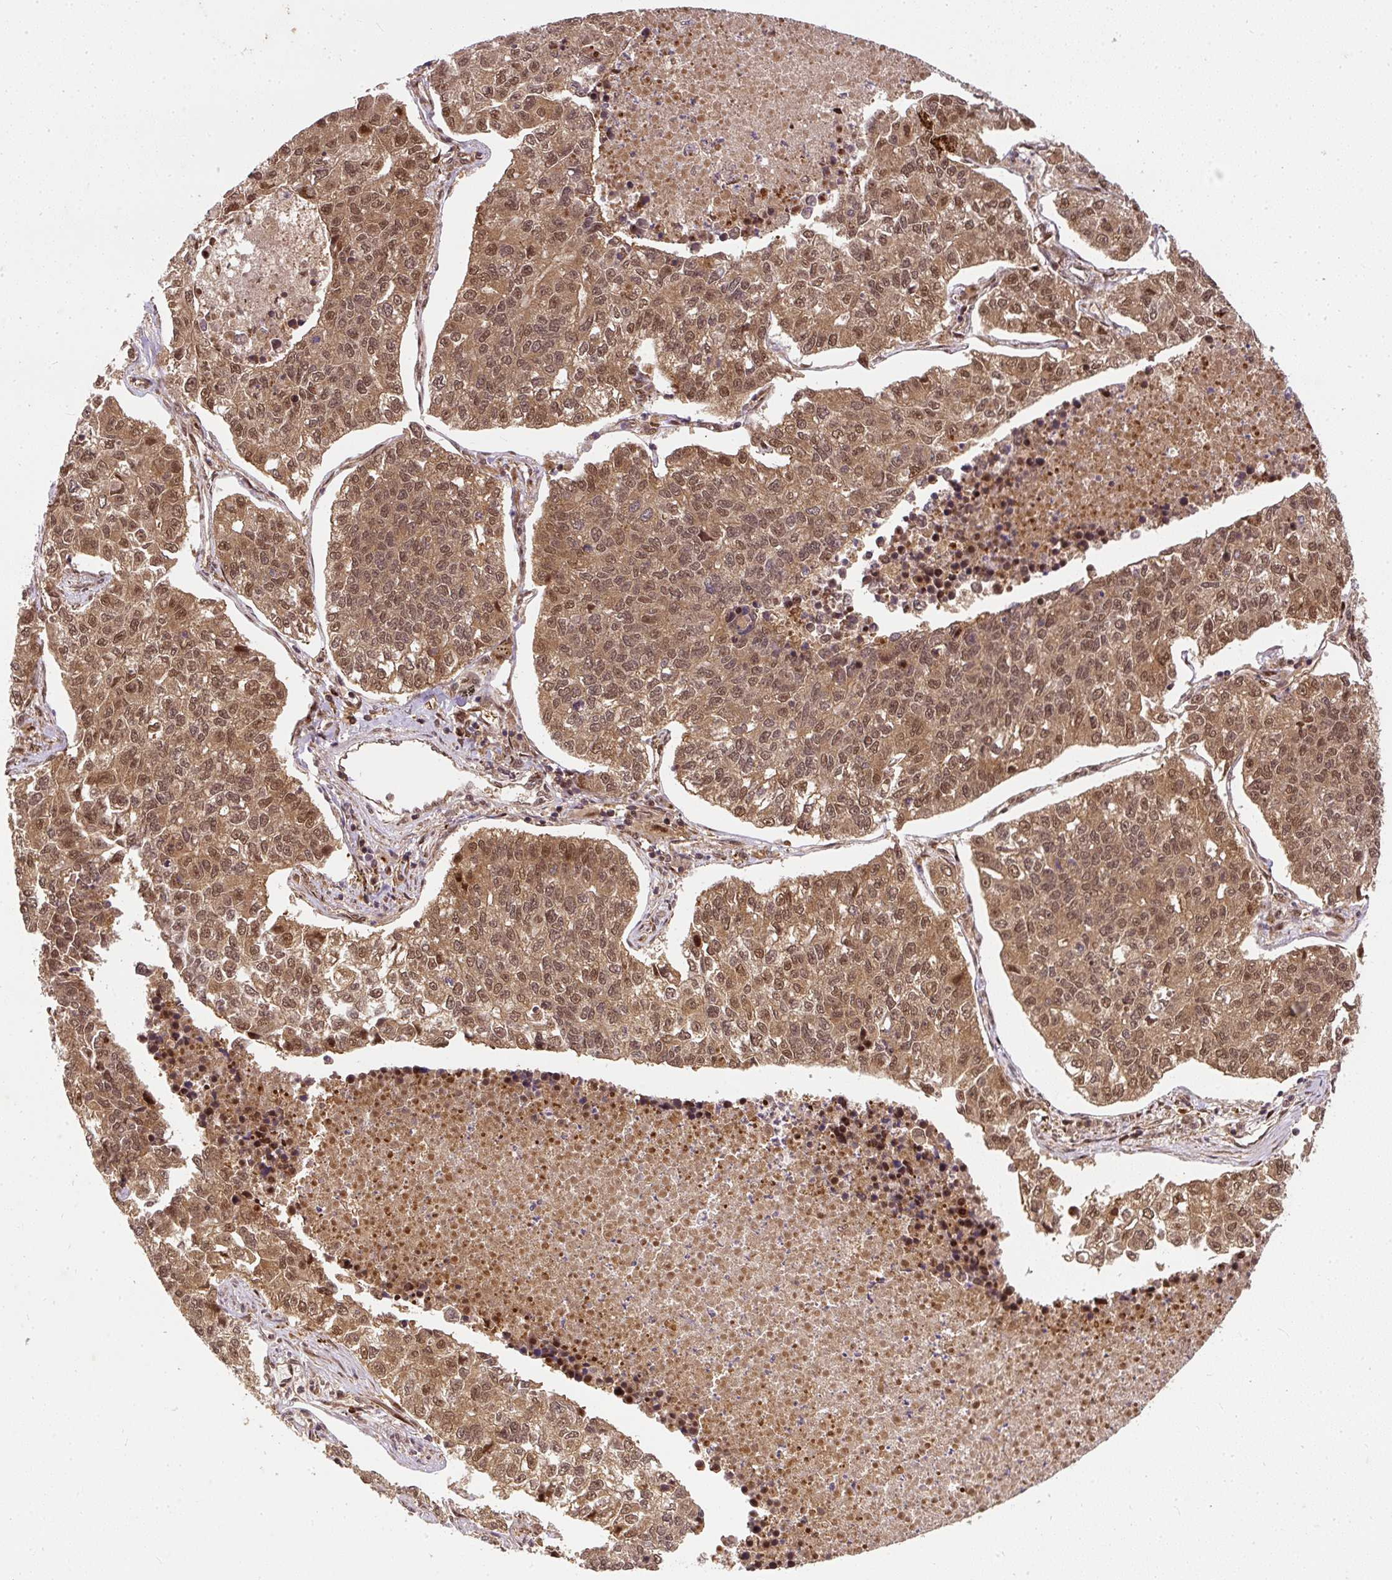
{"staining": {"intensity": "moderate", "quantity": ">75%", "location": "cytoplasmic/membranous,nuclear"}, "tissue": "lung cancer", "cell_type": "Tumor cells", "image_type": "cancer", "snomed": [{"axis": "morphology", "description": "Adenocarcinoma, NOS"}, {"axis": "topography", "description": "Lung"}], "caption": "Immunohistochemistry (IHC) (DAB (3,3'-diaminobenzidine)) staining of human lung cancer (adenocarcinoma) demonstrates moderate cytoplasmic/membranous and nuclear protein positivity in about >75% of tumor cells. Nuclei are stained in blue.", "gene": "PSMD1", "patient": {"sex": "male", "age": 49}}